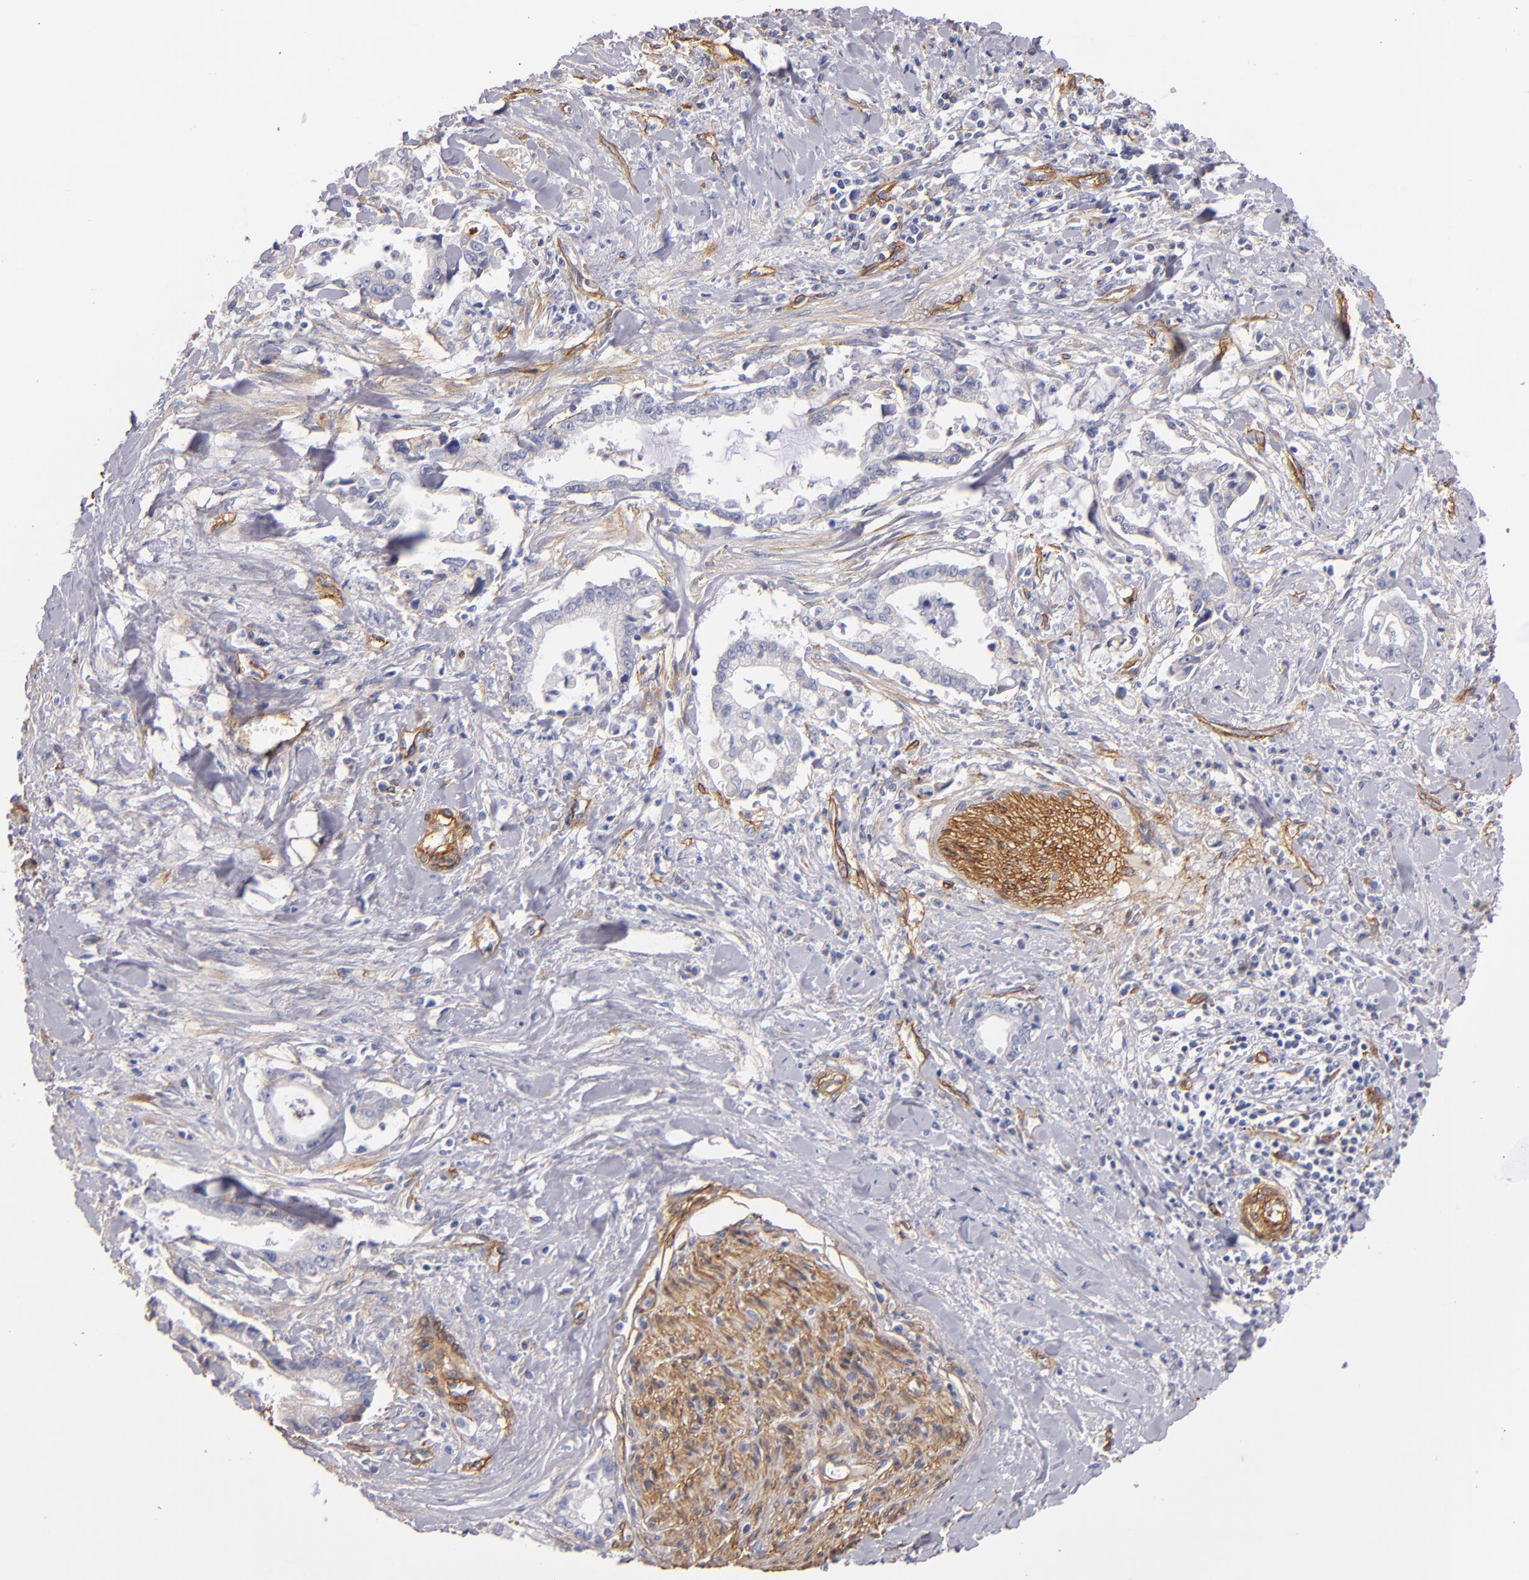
{"staining": {"intensity": "weak", "quantity": "<25%", "location": "cytoplasmic/membranous"}, "tissue": "liver cancer", "cell_type": "Tumor cells", "image_type": "cancer", "snomed": [{"axis": "morphology", "description": "Cholangiocarcinoma"}, {"axis": "topography", "description": "Liver"}], "caption": "Human liver cancer (cholangiocarcinoma) stained for a protein using IHC exhibits no expression in tumor cells.", "gene": "LAMC1", "patient": {"sex": "male", "age": 57}}